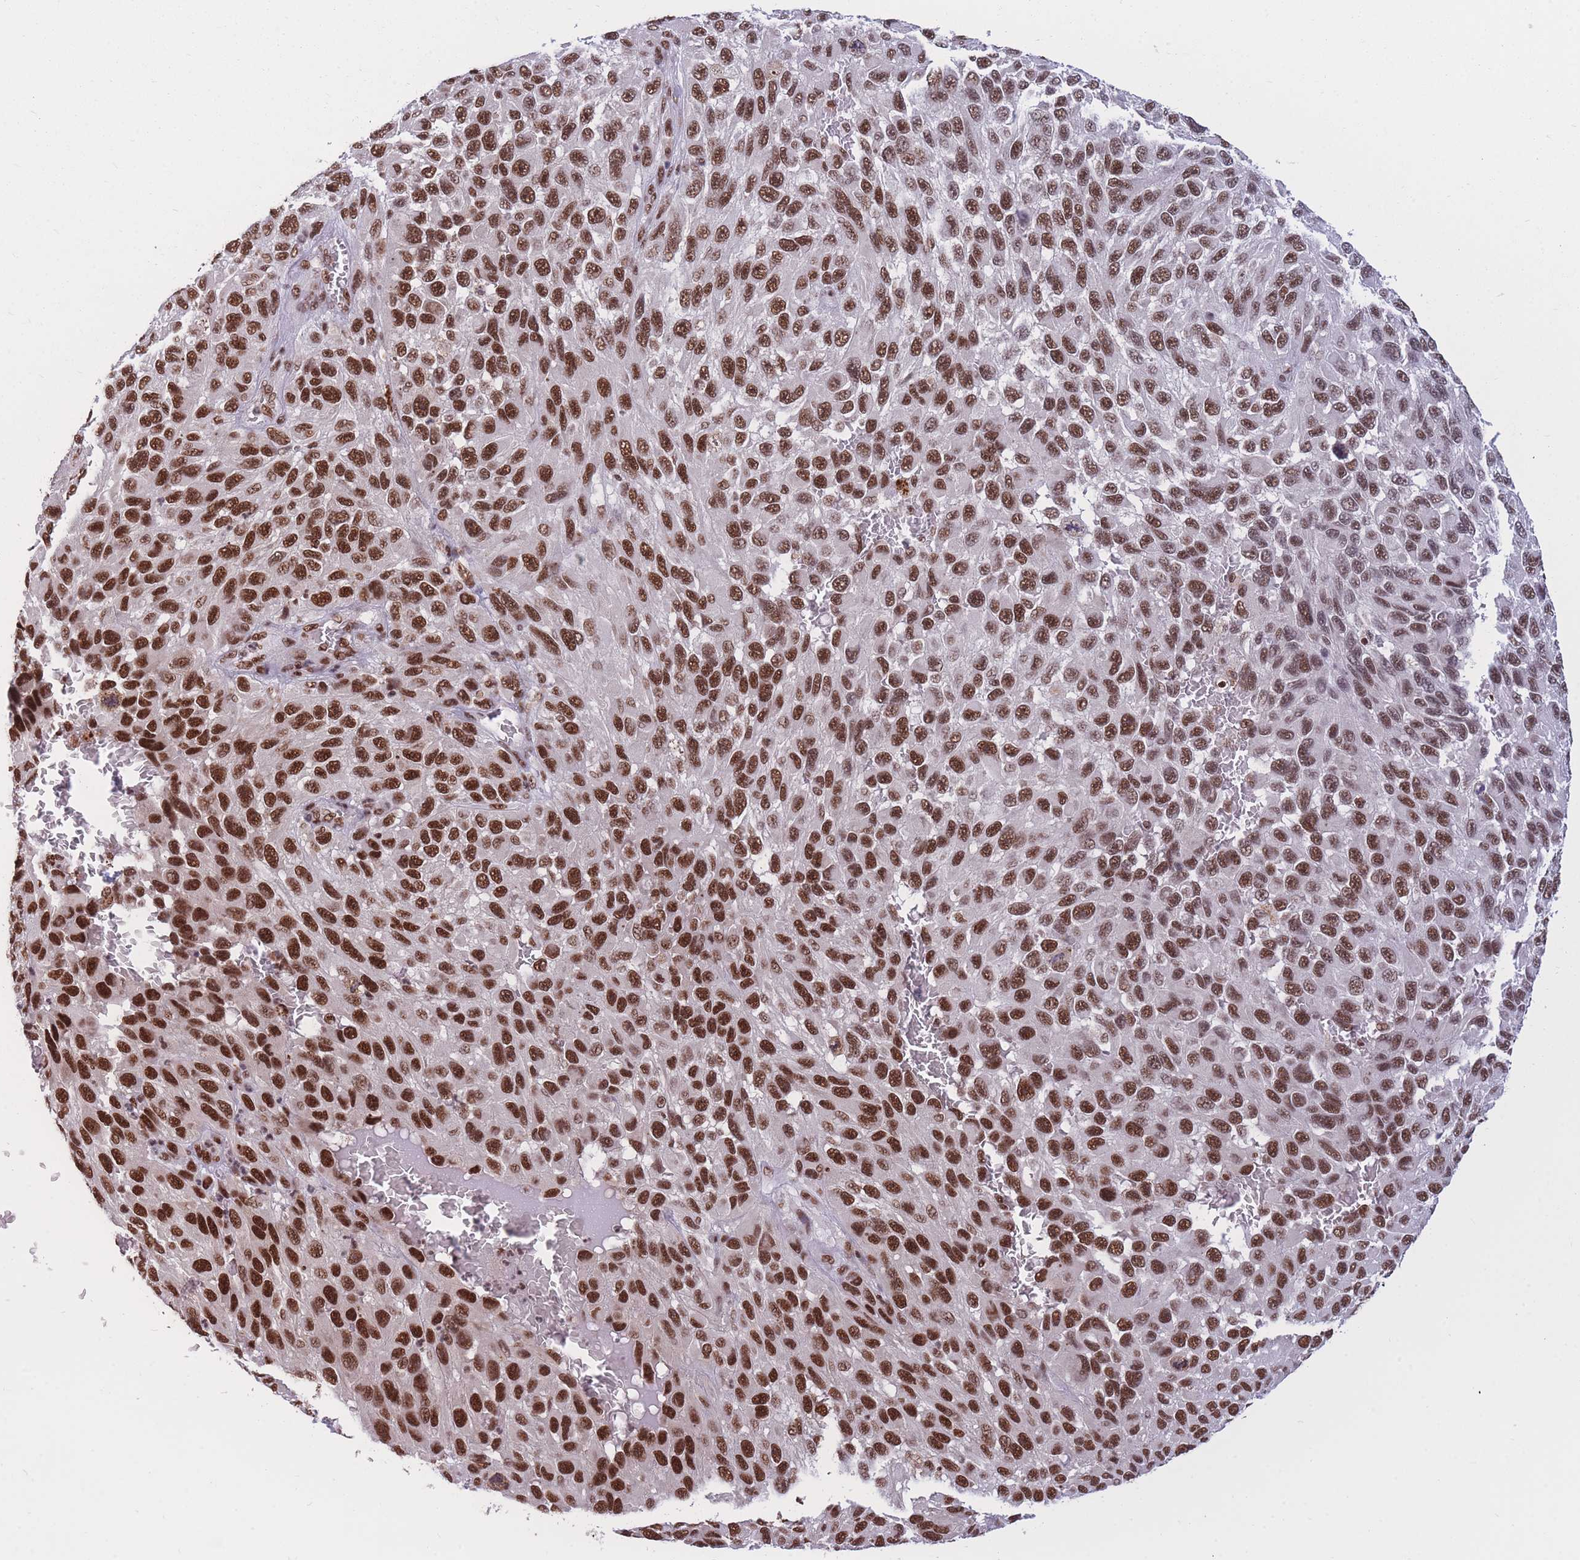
{"staining": {"intensity": "strong", "quantity": ">75%", "location": "nuclear"}, "tissue": "melanoma", "cell_type": "Tumor cells", "image_type": "cancer", "snomed": [{"axis": "morphology", "description": "Malignant melanoma, NOS"}, {"axis": "topography", "description": "Skin"}], "caption": "This histopathology image exhibits immunohistochemistry (IHC) staining of human melanoma, with high strong nuclear expression in about >75% of tumor cells.", "gene": "PRPF19", "patient": {"sex": "female", "age": 96}}